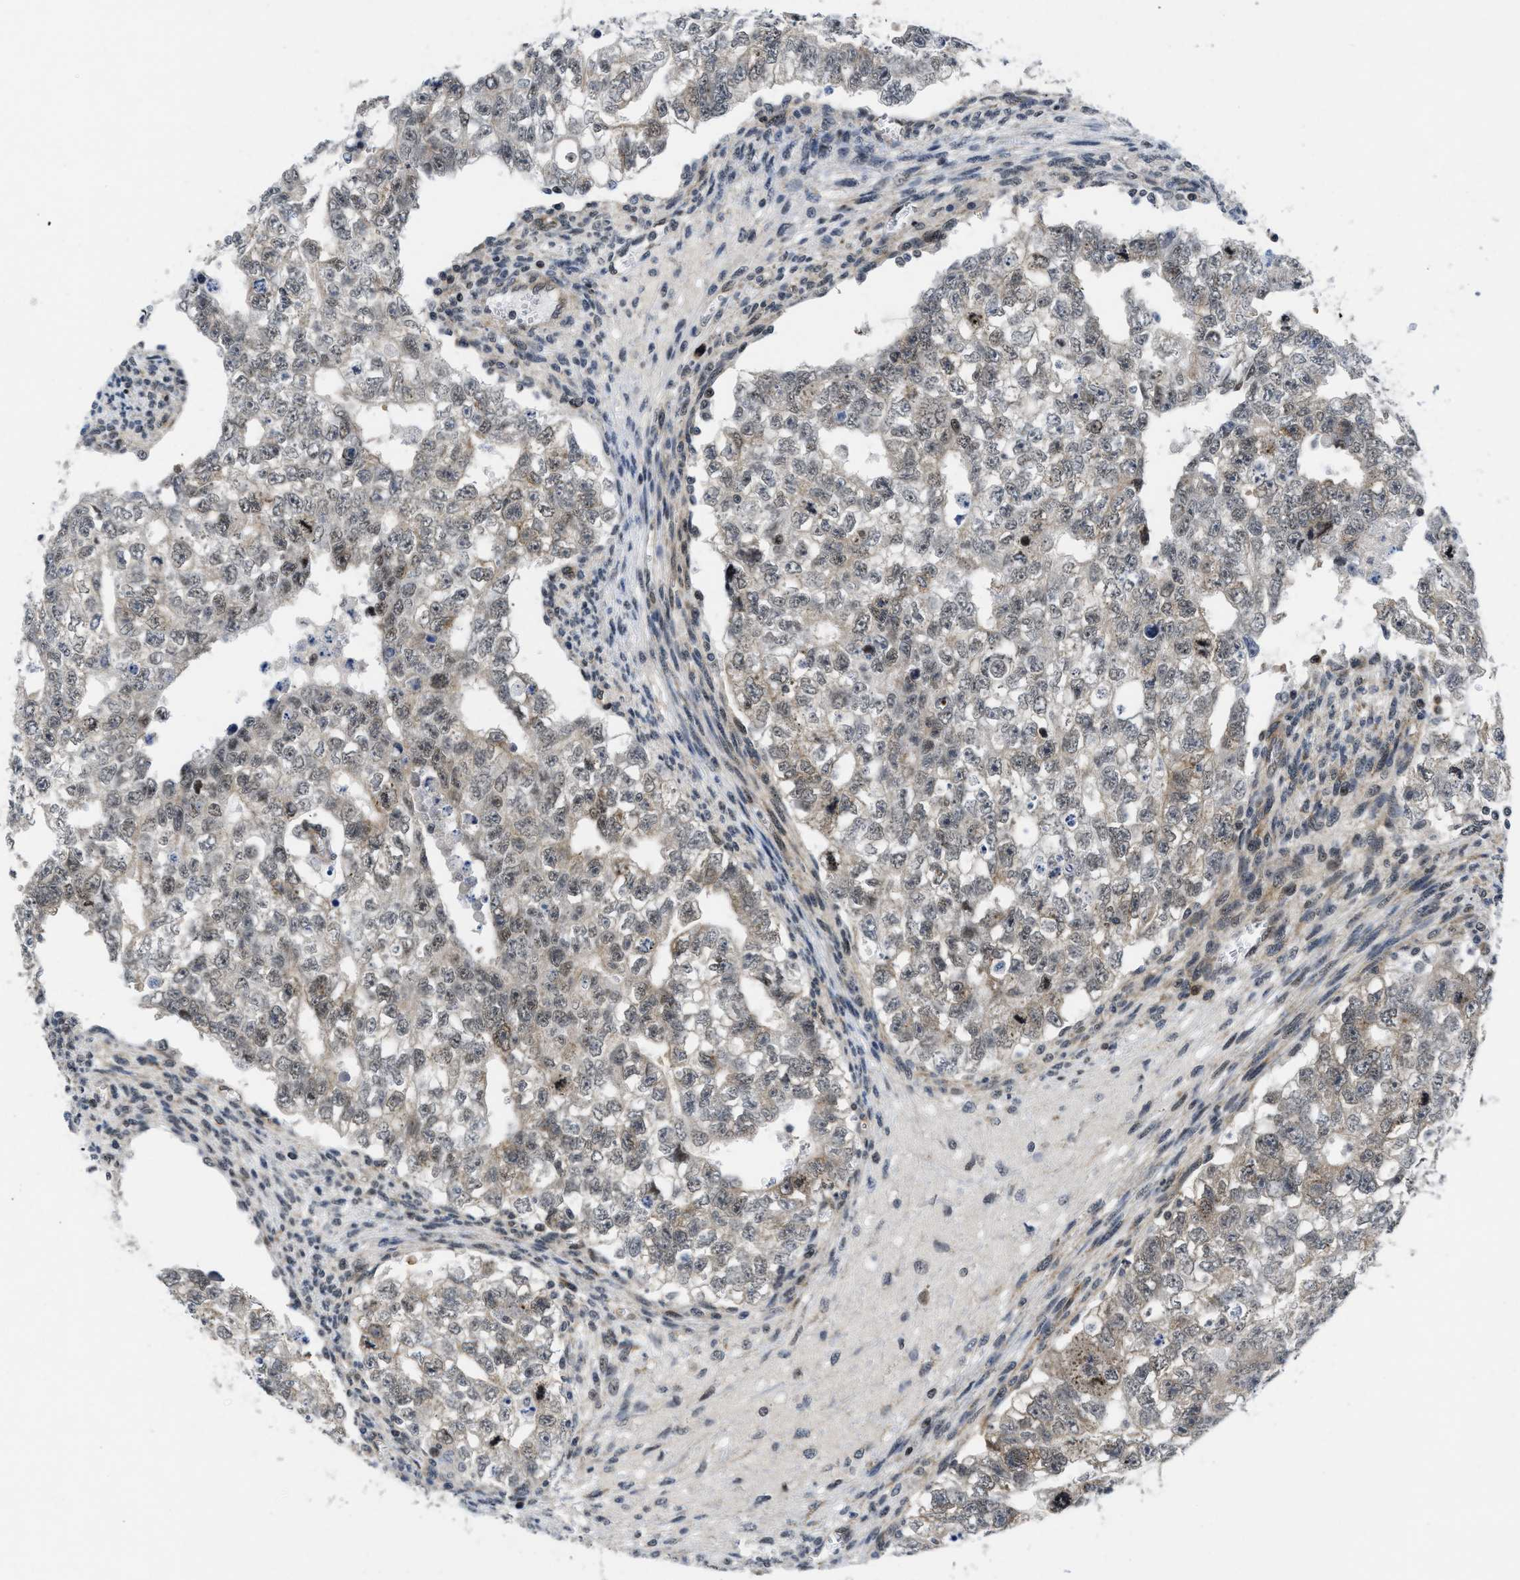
{"staining": {"intensity": "weak", "quantity": ">75%", "location": "cytoplasmic/membranous"}, "tissue": "testis cancer", "cell_type": "Tumor cells", "image_type": "cancer", "snomed": [{"axis": "morphology", "description": "Seminoma, NOS"}, {"axis": "morphology", "description": "Carcinoma, Embryonal, NOS"}, {"axis": "topography", "description": "Testis"}], "caption": "Immunohistochemical staining of testis seminoma demonstrates weak cytoplasmic/membranous protein expression in approximately >75% of tumor cells. (IHC, brightfield microscopy, high magnification).", "gene": "HIF1A", "patient": {"sex": "male", "age": 38}}